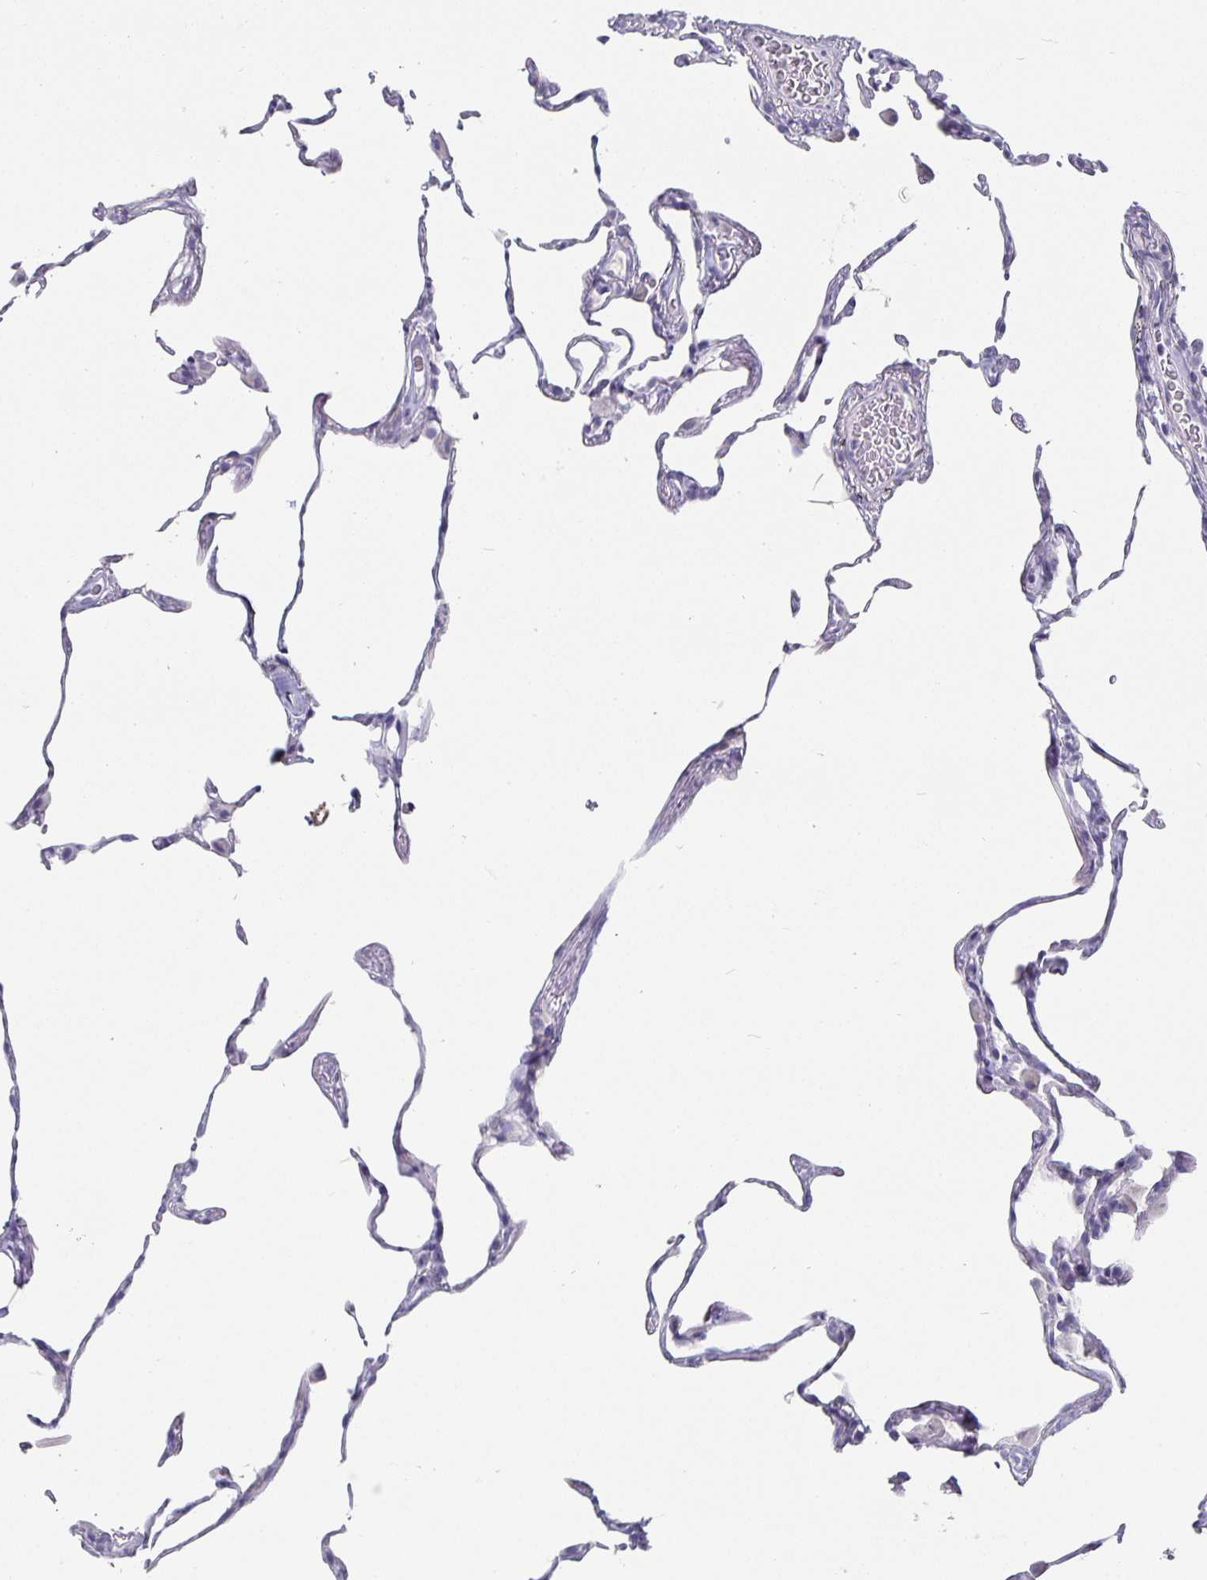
{"staining": {"intensity": "negative", "quantity": "none", "location": "none"}, "tissue": "lung", "cell_type": "Alveolar cells", "image_type": "normal", "snomed": [{"axis": "morphology", "description": "Normal tissue, NOS"}, {"axis": "topography", "description": "Lung"}], "caption": "Human lung stained for a protein using IHC displays no staining in alveolar cells.", "gene": "CHGA", "patient": {"sex": "female", "age": 57}}